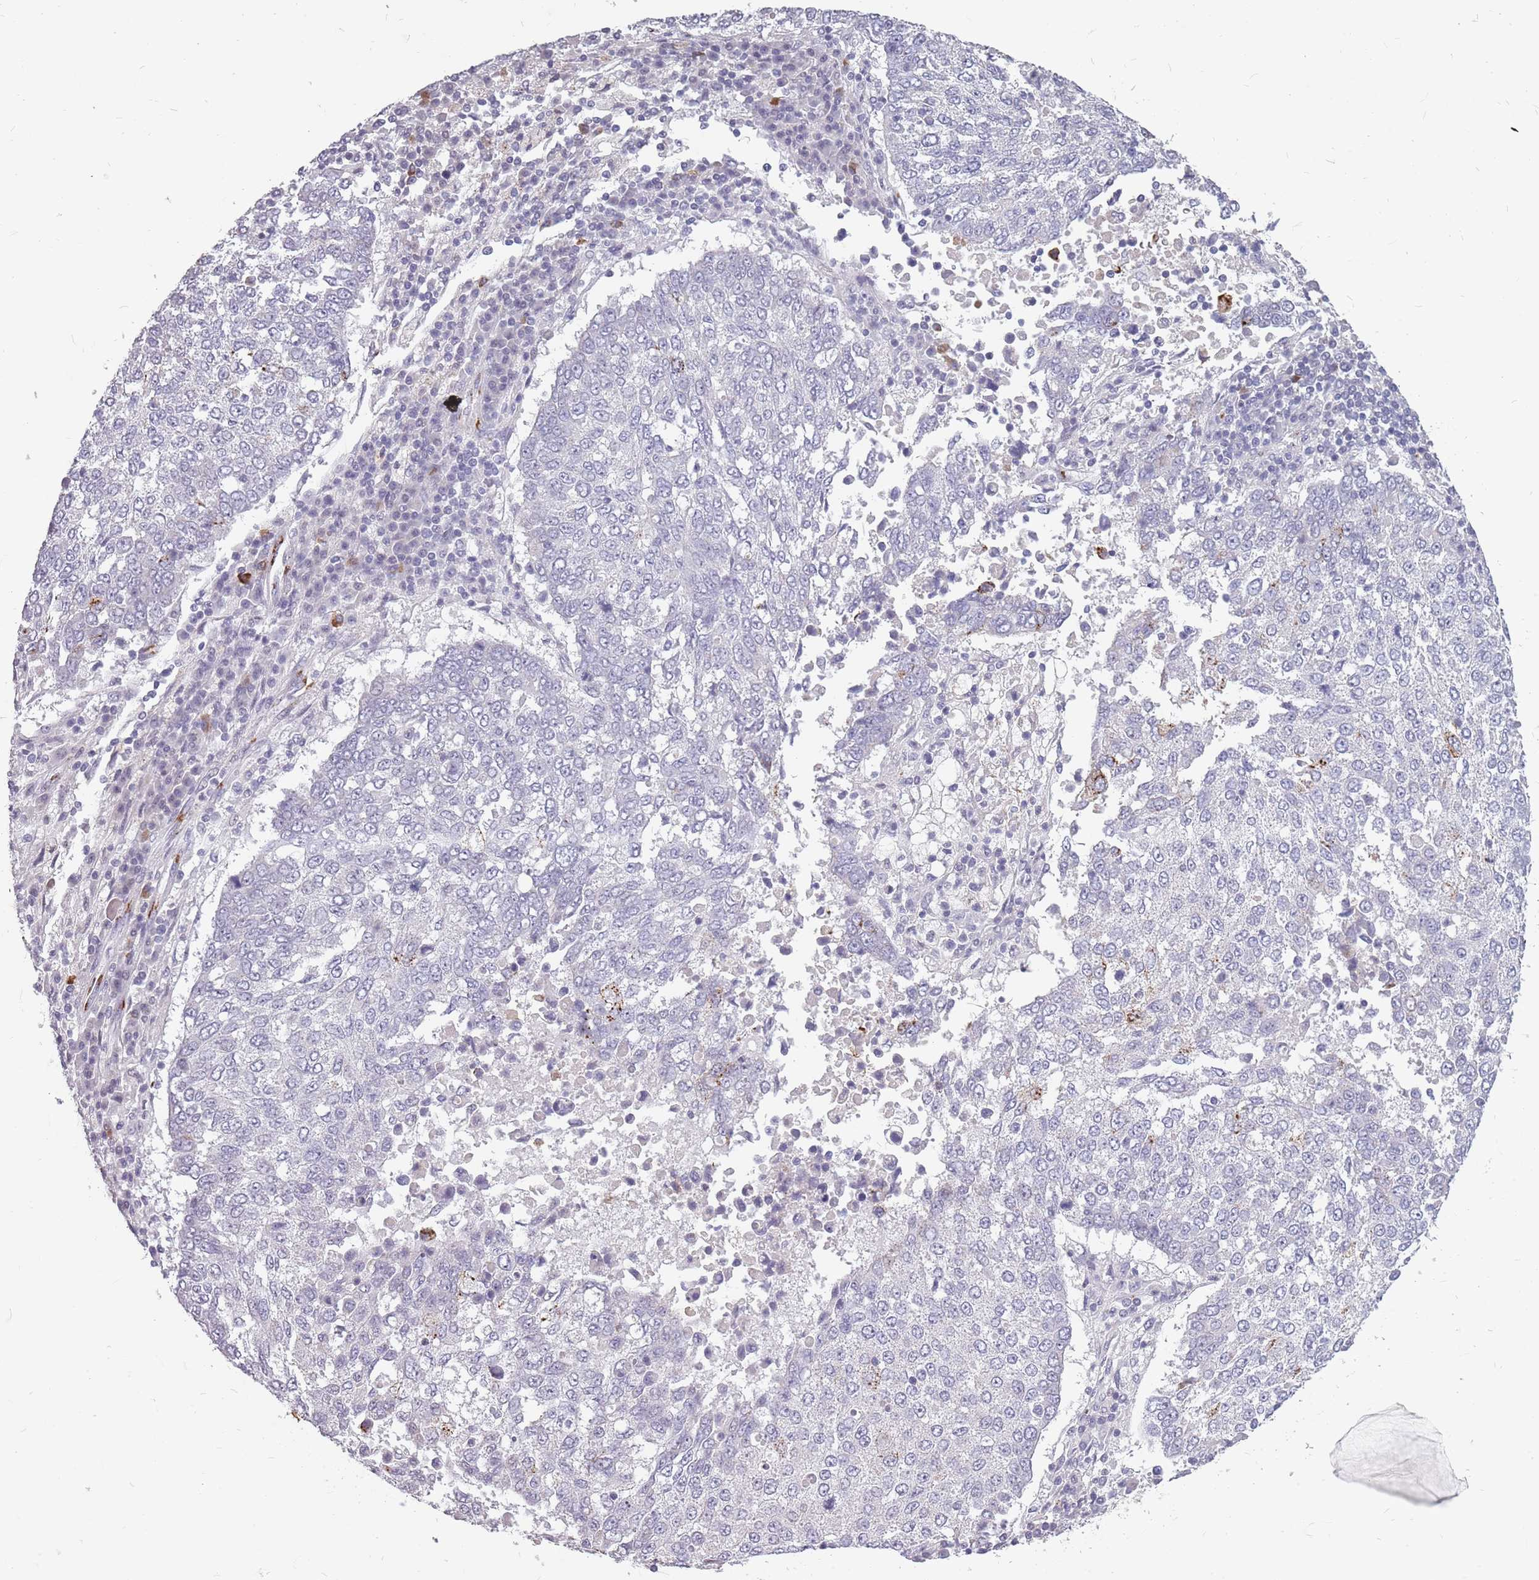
{"staining": {"intensity": "strong", "quantity": "<25%", "location": "cytoplasmic/membranous"}, "tissue": "lung cancer", "cell_type": "Tumor cells", "image_type": "cancer", "snomed": [{"axis": "morphology", "description": "Squamous cell carcinoma, NOS"}, {"axis": "topography", "description": "Lung"}], "caption": "Tumor cells demonstrate medium levels of strong cytoplasmic/membranous positivity in about <25% of cells in squamous cell carcinoma (lung). (DAB (3,3'-diaminobenzidine) IHC, brown staining for protein, blue staining for nuclei).", "gene": "NEK6", "patient": {"sex": "male", "age": 73}}